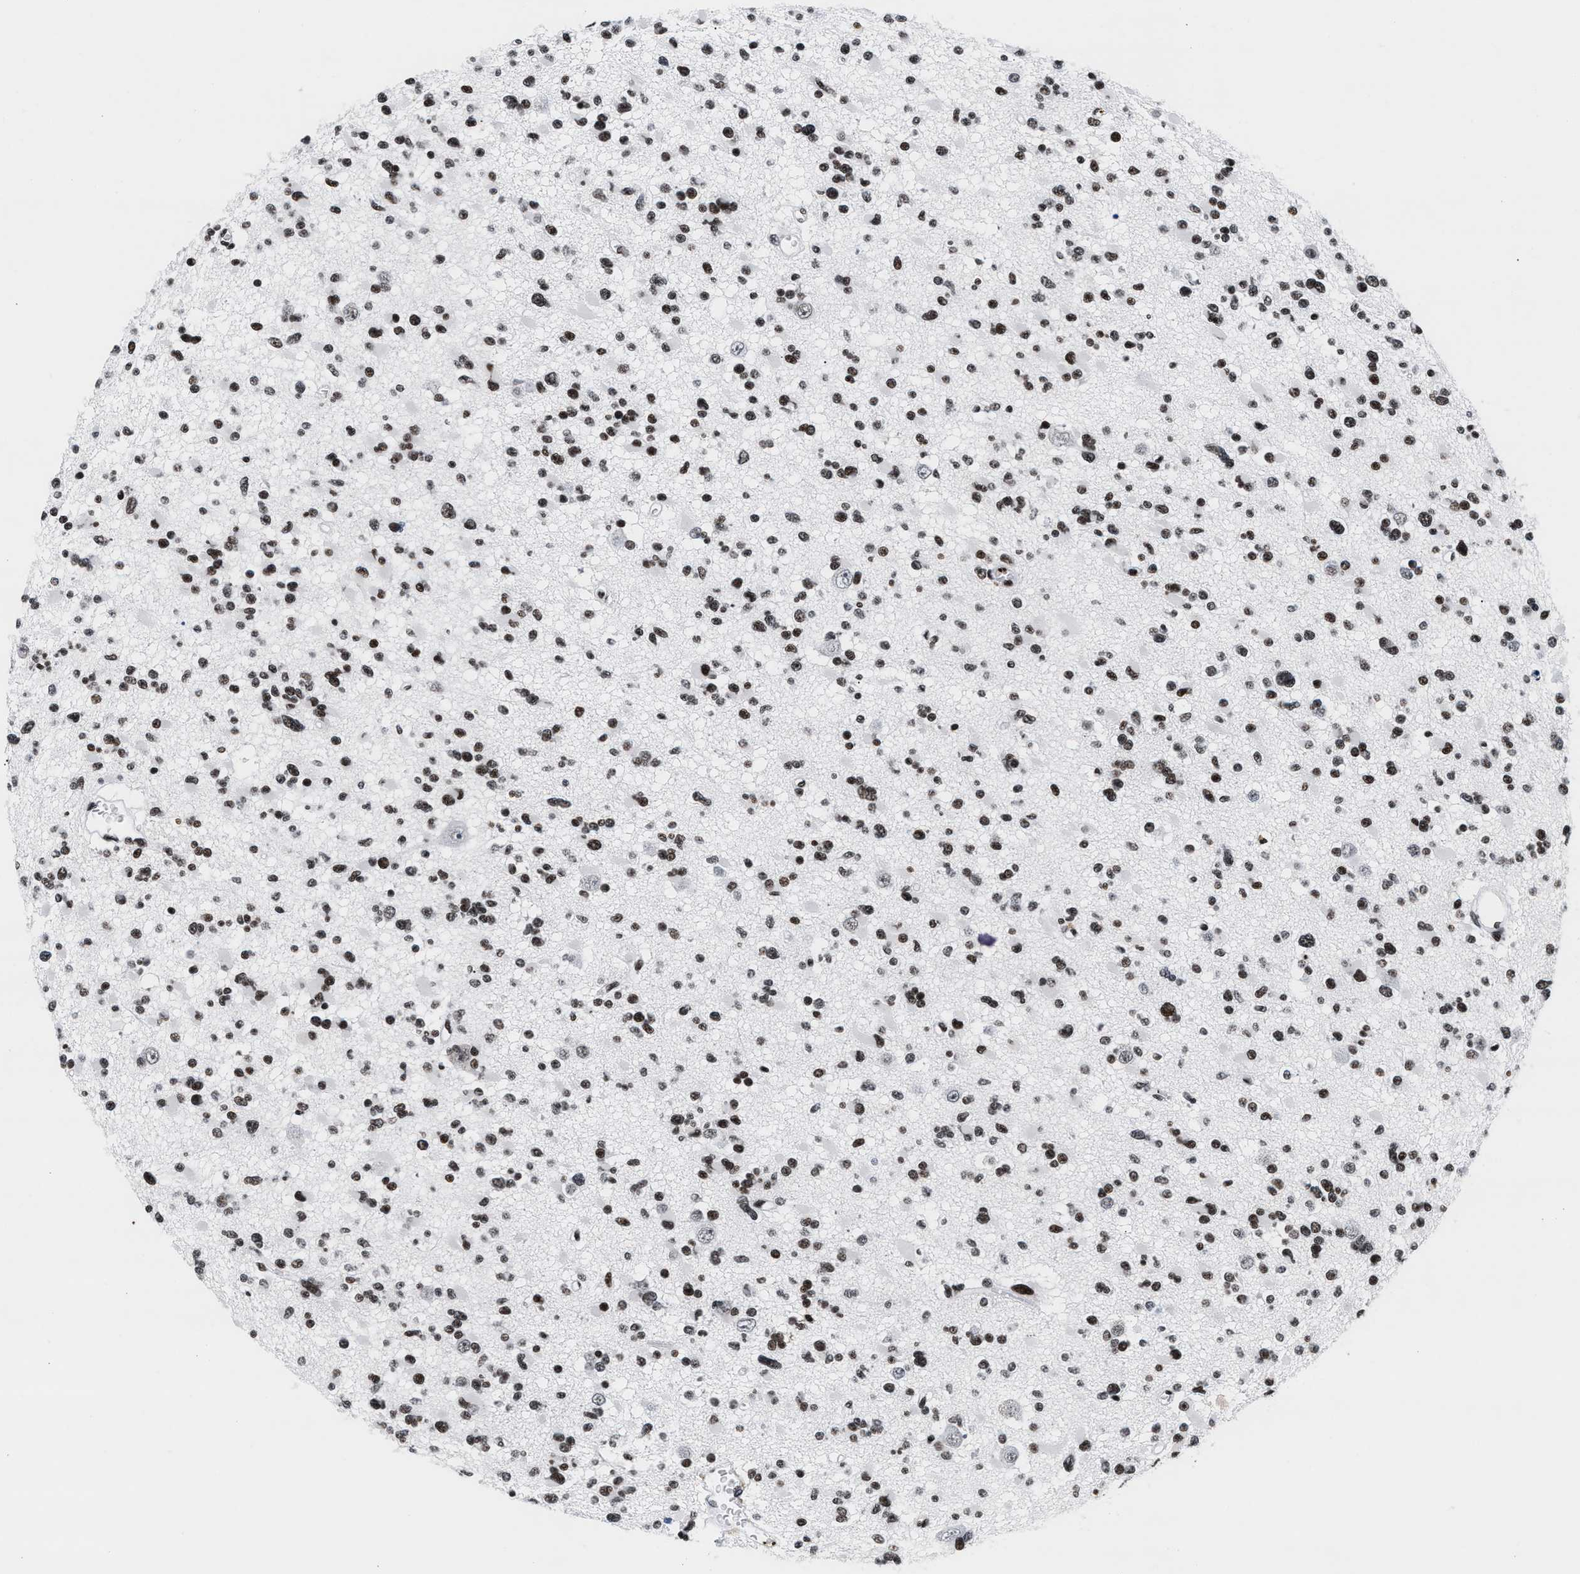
{"staining": {"intensity": "strong", "quantity": ">75%", "location": "nuclear"}, "tissue": "glioma", "cell_type": "Tumor cells", "image_type": "cancer", "snomed": [{"axis": "morphology", "description": "Glioma, malignant, Low grade"}, {"axis": "topography", "description": "Brain"}], "caption": "An immunohistochemistry histopathology image of tumor tissue is shown. Protein staining in brown labels strong nuclear positivity in glioma within tumor cells.", "gene": "RAD21", "patient": {"sex": "female", "age": 22}}